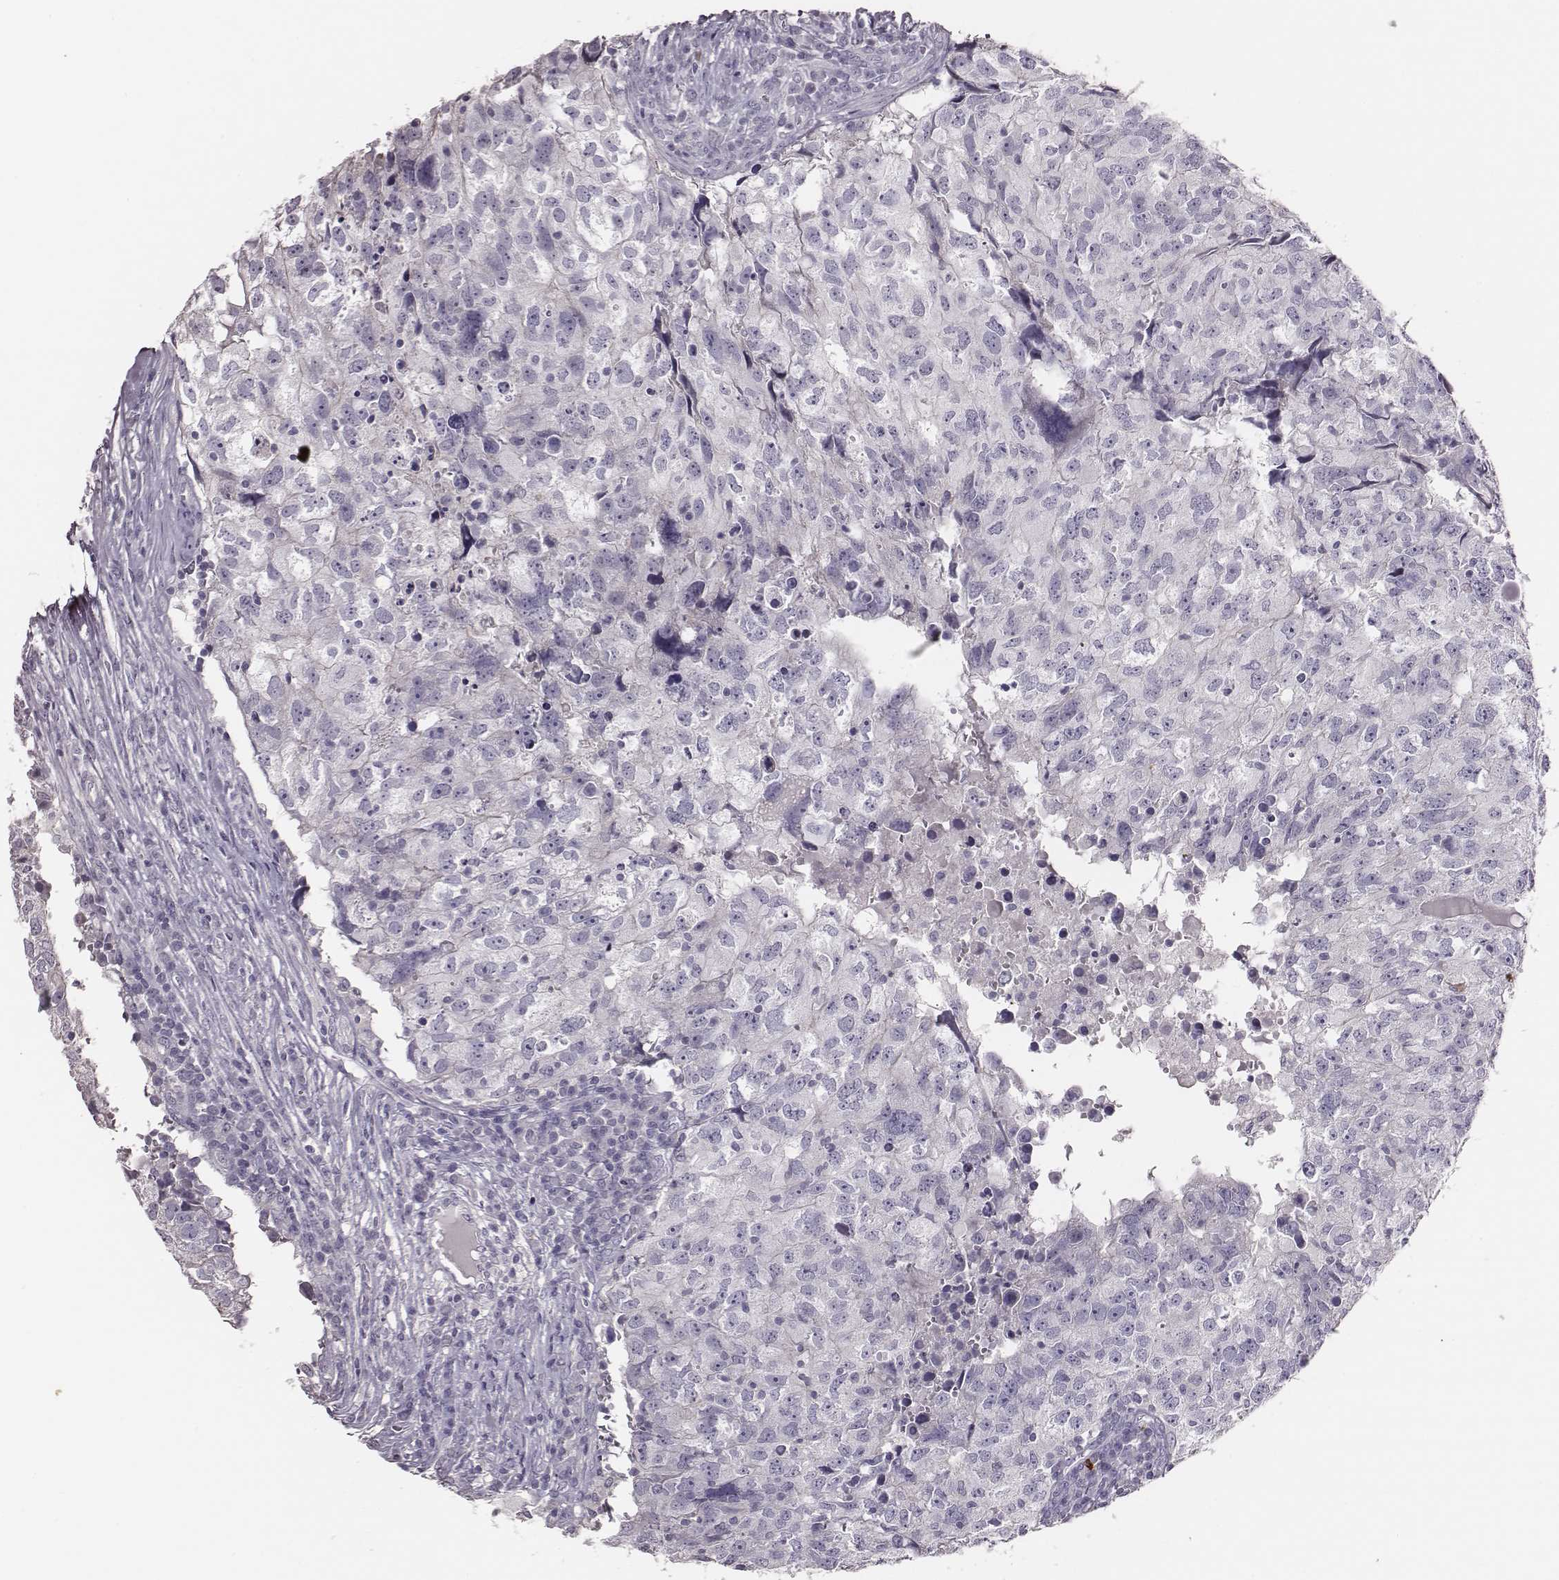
{"staining": {"intensity": "negative", "quantity": "none", "location": "none"}, "tissue": "breast cancer", "cell_type": "Tumor cells", "image_type": "cancer", "snomed": [{"axis": "morphology", "description": "Duct carcinoma"}, {"axis": "topography", "description": "Breast"}], "caption": "IHC of breast cancer (intraductal carcinoma) reveals no positivity in tumor cells.", "gene": "P2RY10", "patient": {"sex": "female", "age": 30}}